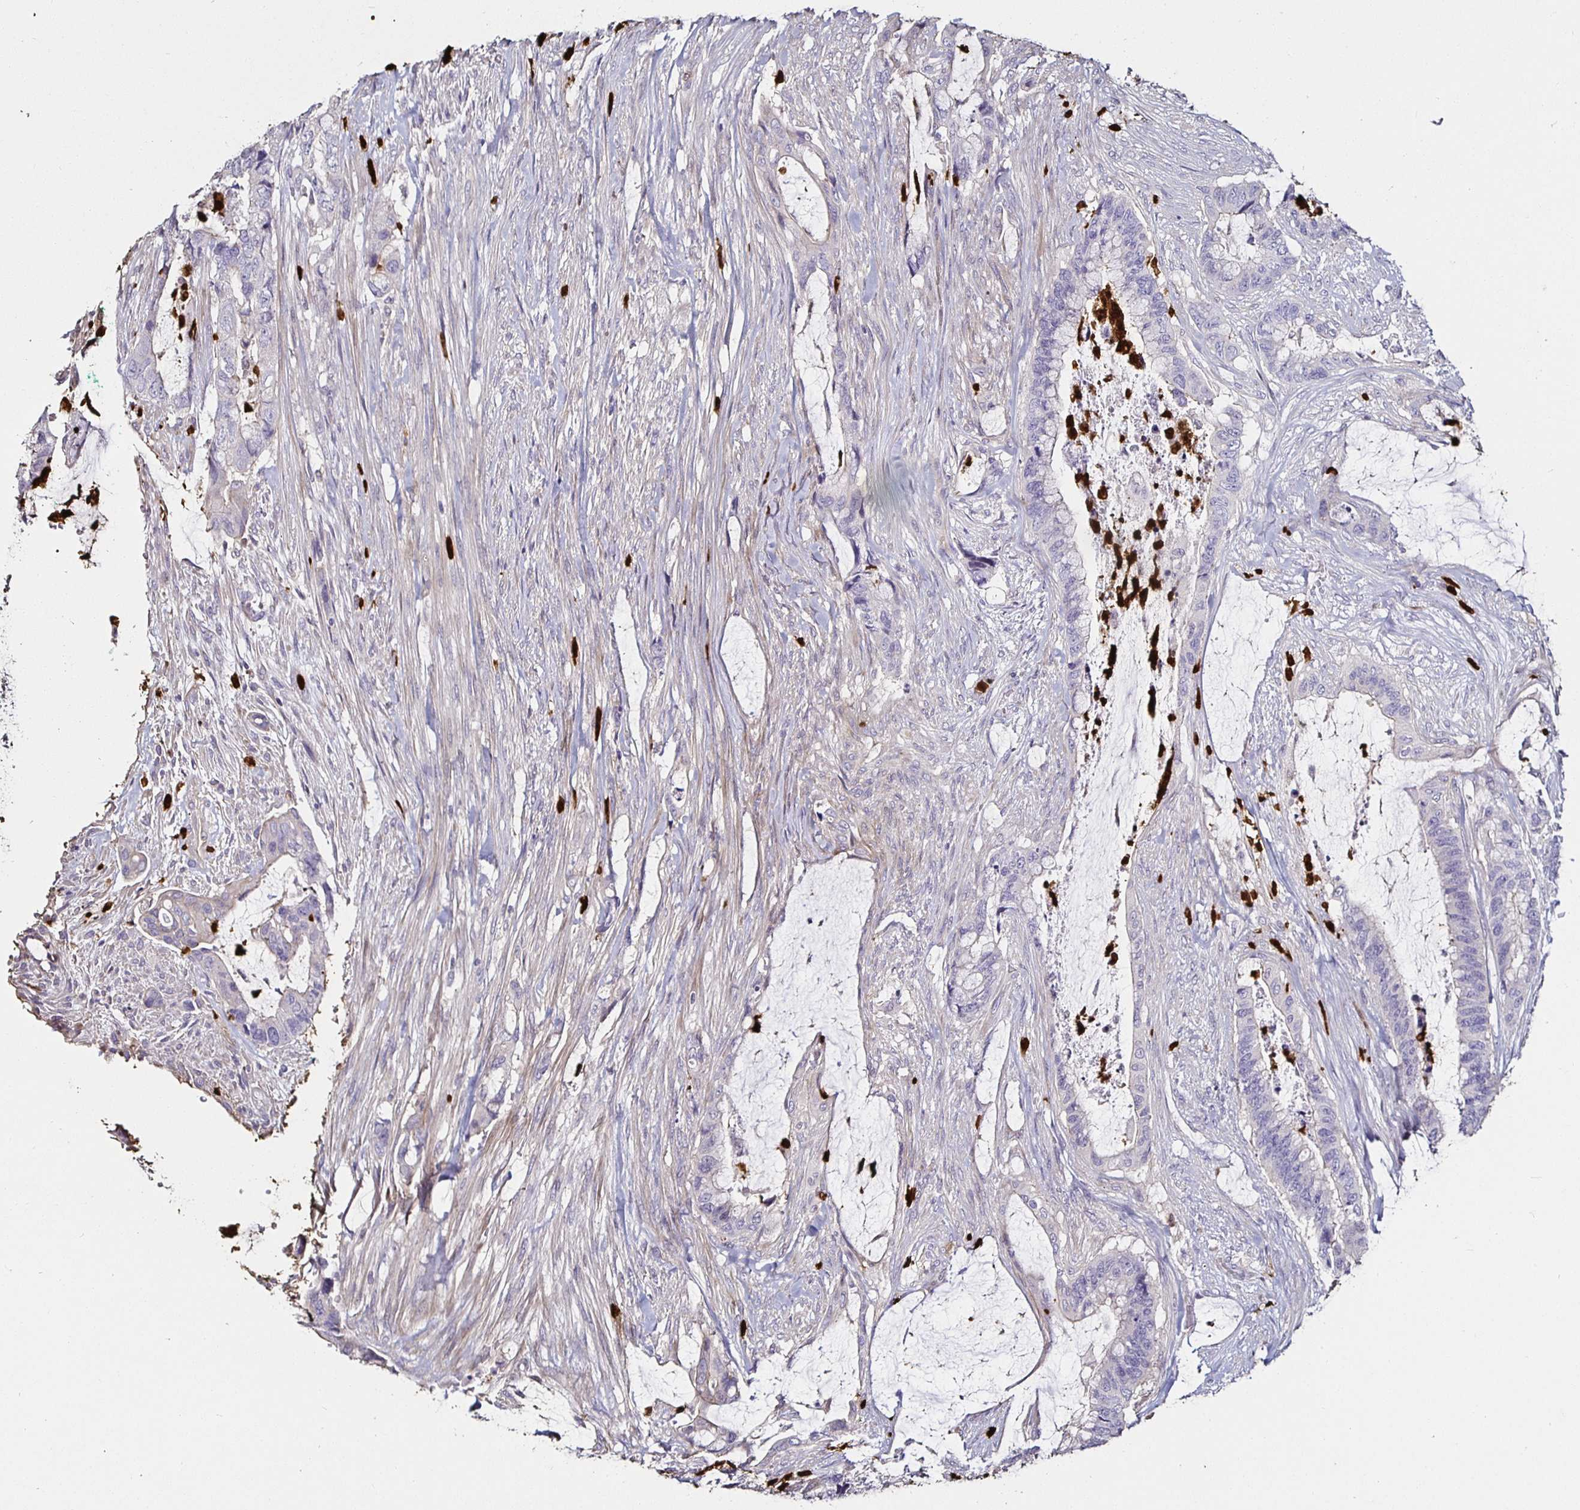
{"staining": {"intensity": "negative", "quantity": "none", "location": "none"}, "tissue": "colorectal cancer", "cell_type": "Tumor cells", "image_type": "cancer", "snomed": [{"axis": "morphology", "description": "Adenocarcinoma, NOS"}, {"axis": "topography", "description": "Rectum"}], "caption": "Tumor cells are negative for protein expression in human colorectal adenocarcinoma.", "gene": "TLR4", "patient": {"sex": "female", "age": 59}}